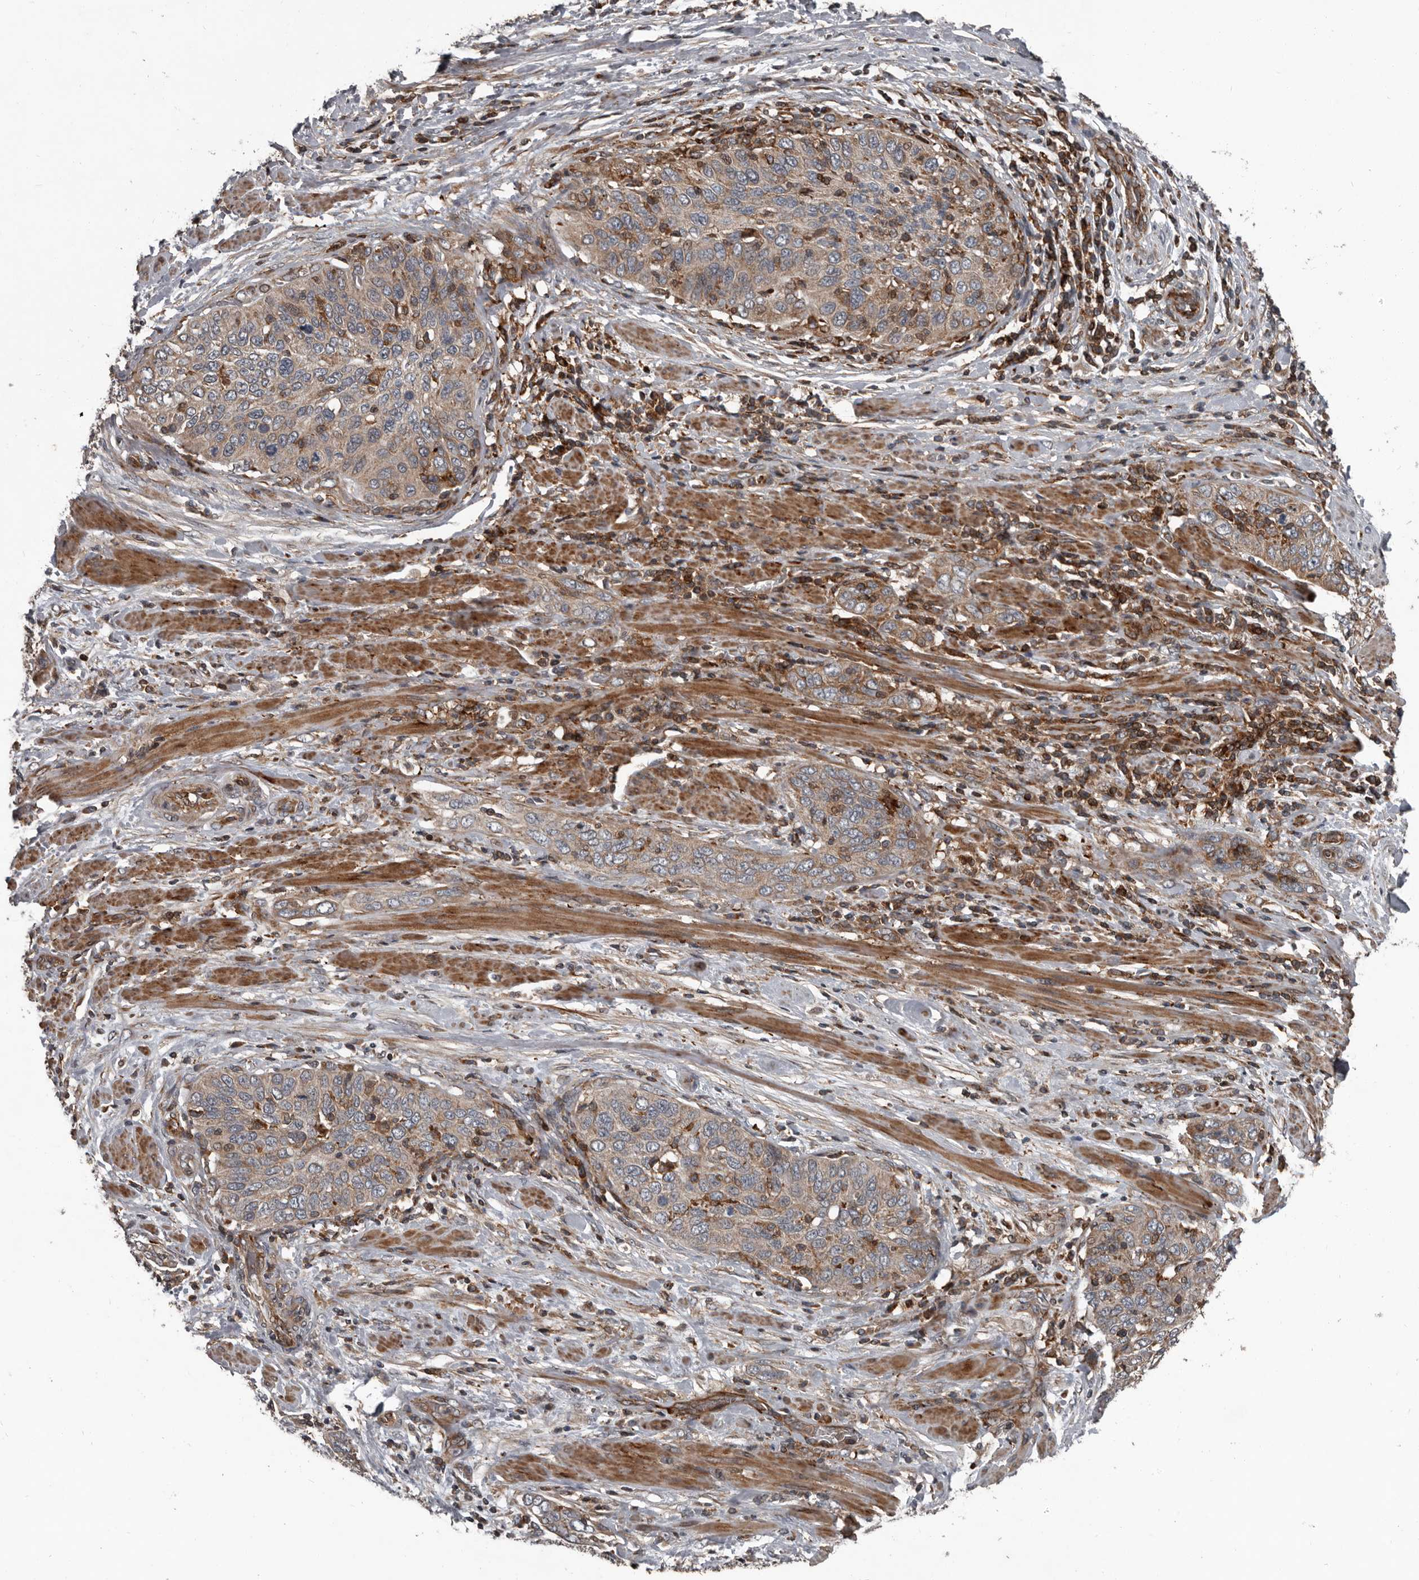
{"staining": {"intensity": "weak", "quantity": ">75%", "location": "cytoplasmic/membranous"}, "tissue": "cervical cancer", "cell_type": "Tumor cells", "image_type": "cancer", "snomed": [{"axis": "morphology", "description": "Squamous cell carcinoma, NOS"}, {"axis": "topography", "description": "Cervix"}], "caption": "Squamous cell carcinoma (cervical) was stained to show a protein in brown. There is low levels of weak cytoplasmic/membranous expression in approximately >75% of tumor cells. (Brightfield microscopy of DAB IHC at high magnification).", "gene": "FBXO31", "patient": {"sex": "female", "age": 60}}